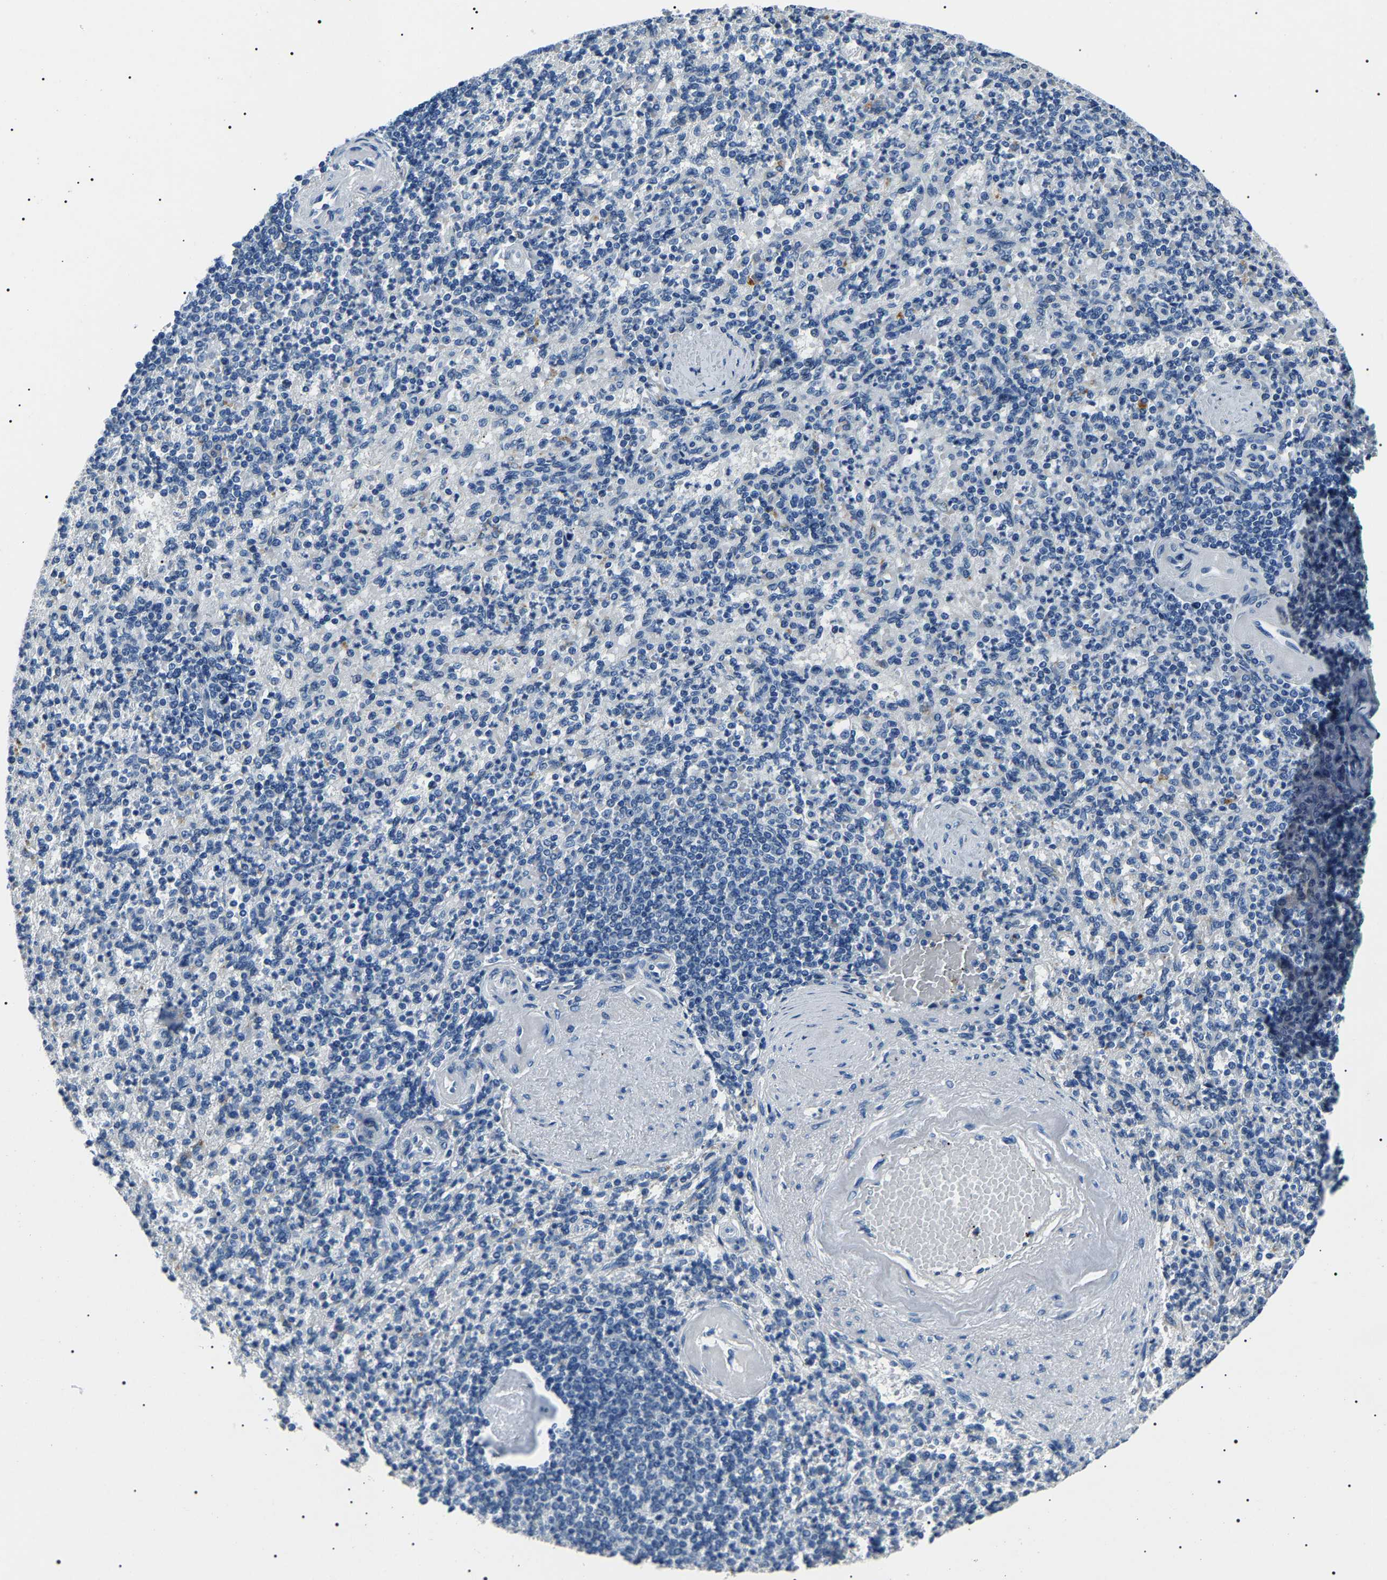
{"staining": {"intensity": "negative", "quantity": "none", "location": "none"}, "tissue": "spleen", "cell_type": "Cells in red pulp", "image_type": "normal", "snomed": [{"axis": "morphology", "description": "Normal tissue, NOS"}, {"axis": "topography", "description": "Spleen"}], "caption": "IHC image of benign spleen: human spleen stained with DAB (3,3'-diaminobenzidine) reveals no significant protein staining in cells in red pulp.", "gene": "KLK15", "patient": {"sex": "female", "age": 74}}